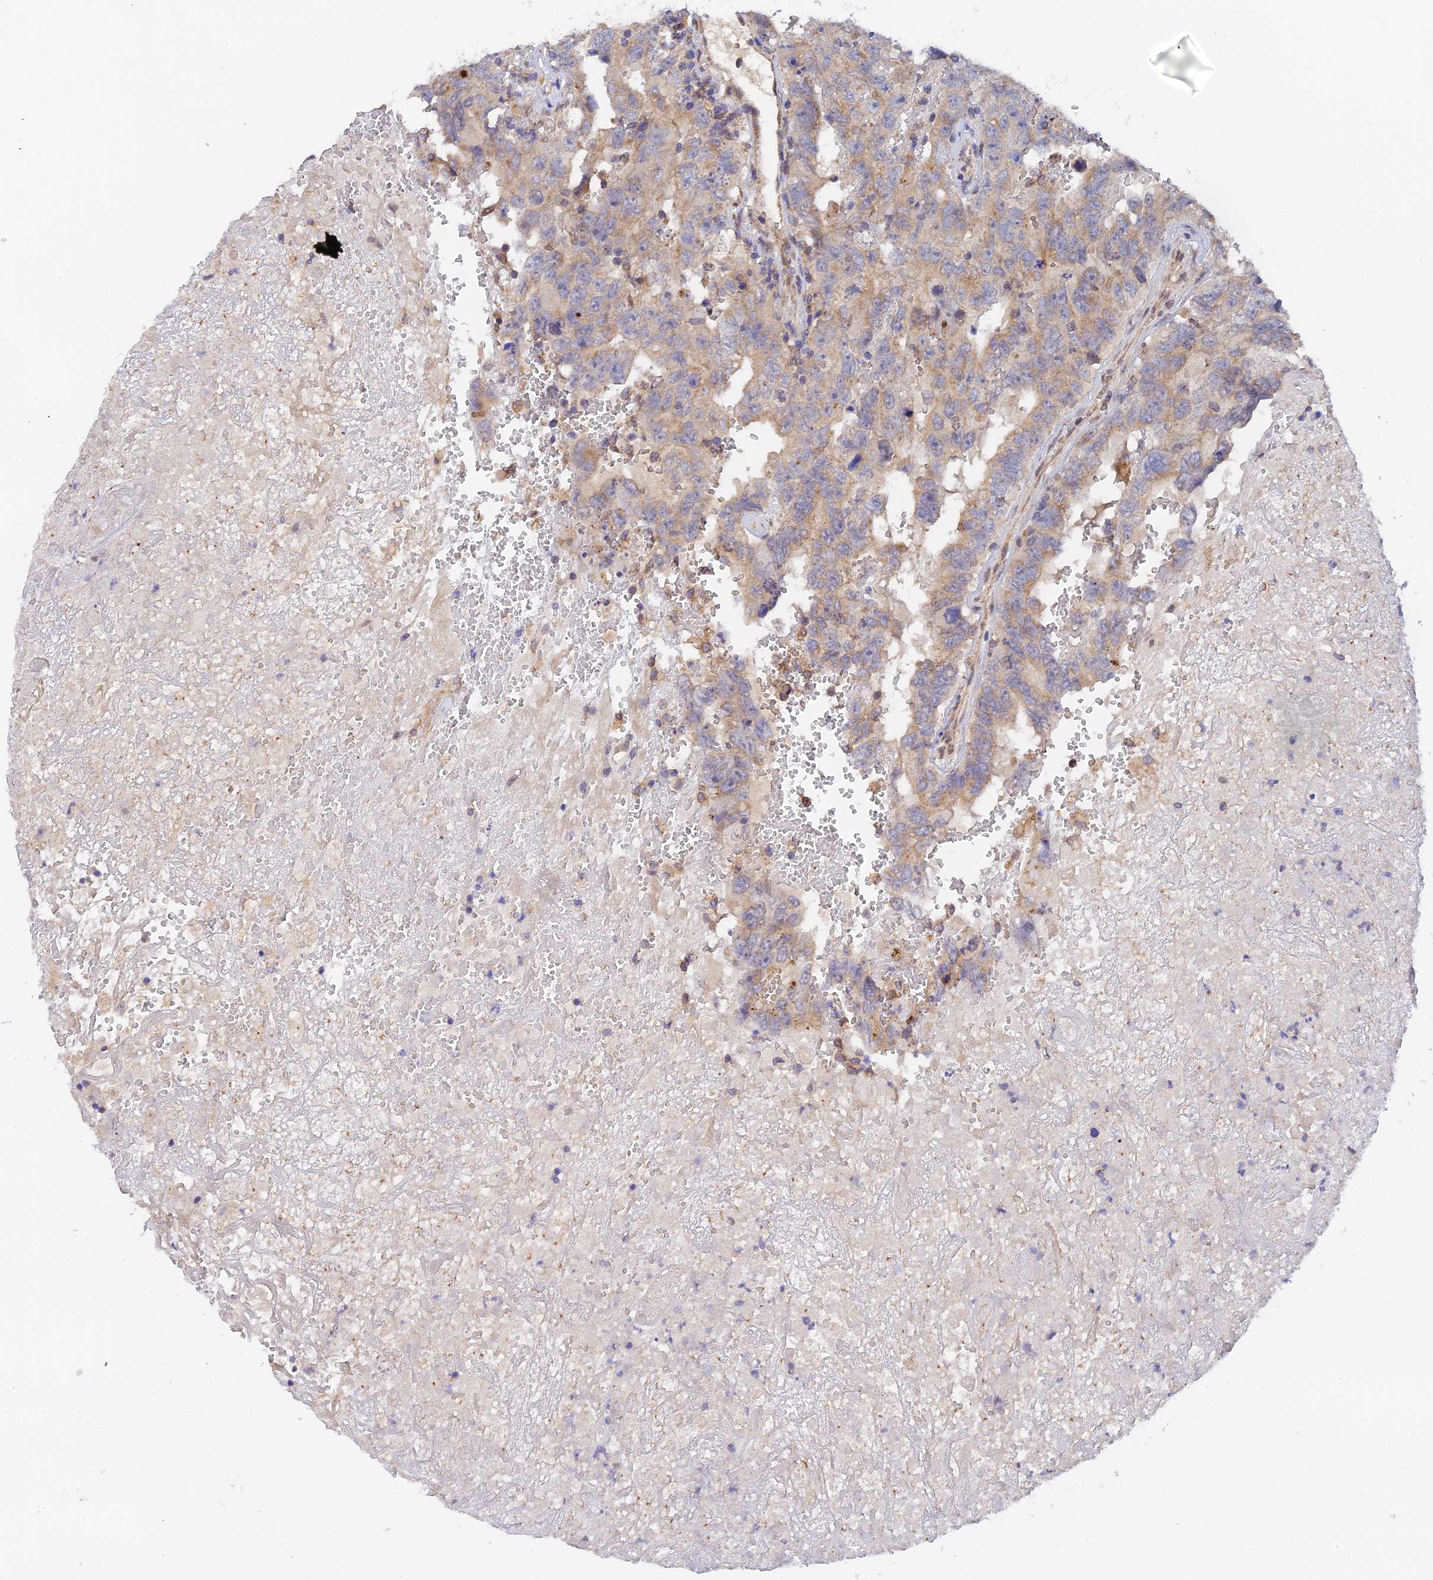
{"staining": {"intensity": "moderate", "quantity": "<25%", "location": "cytoplasmic/membranous"}, "tissue": "testis cancer", "cell_type": "Tumor cells", "image_type": "cancer", "snomed": [{"axis": "morphology", "description": "Carcinoma, Embryonal, NOS"}, {"axis": "topography", "description": "Testis"}], "caption": "High-power microscopy captured an IHC micrograph of testis cancer, revealing moderate cytoplasmic/membranous staining in approximately <25% of tumor cells.", "gene": "RANBP6", "patient": {"sex": "male", "age": 45}}